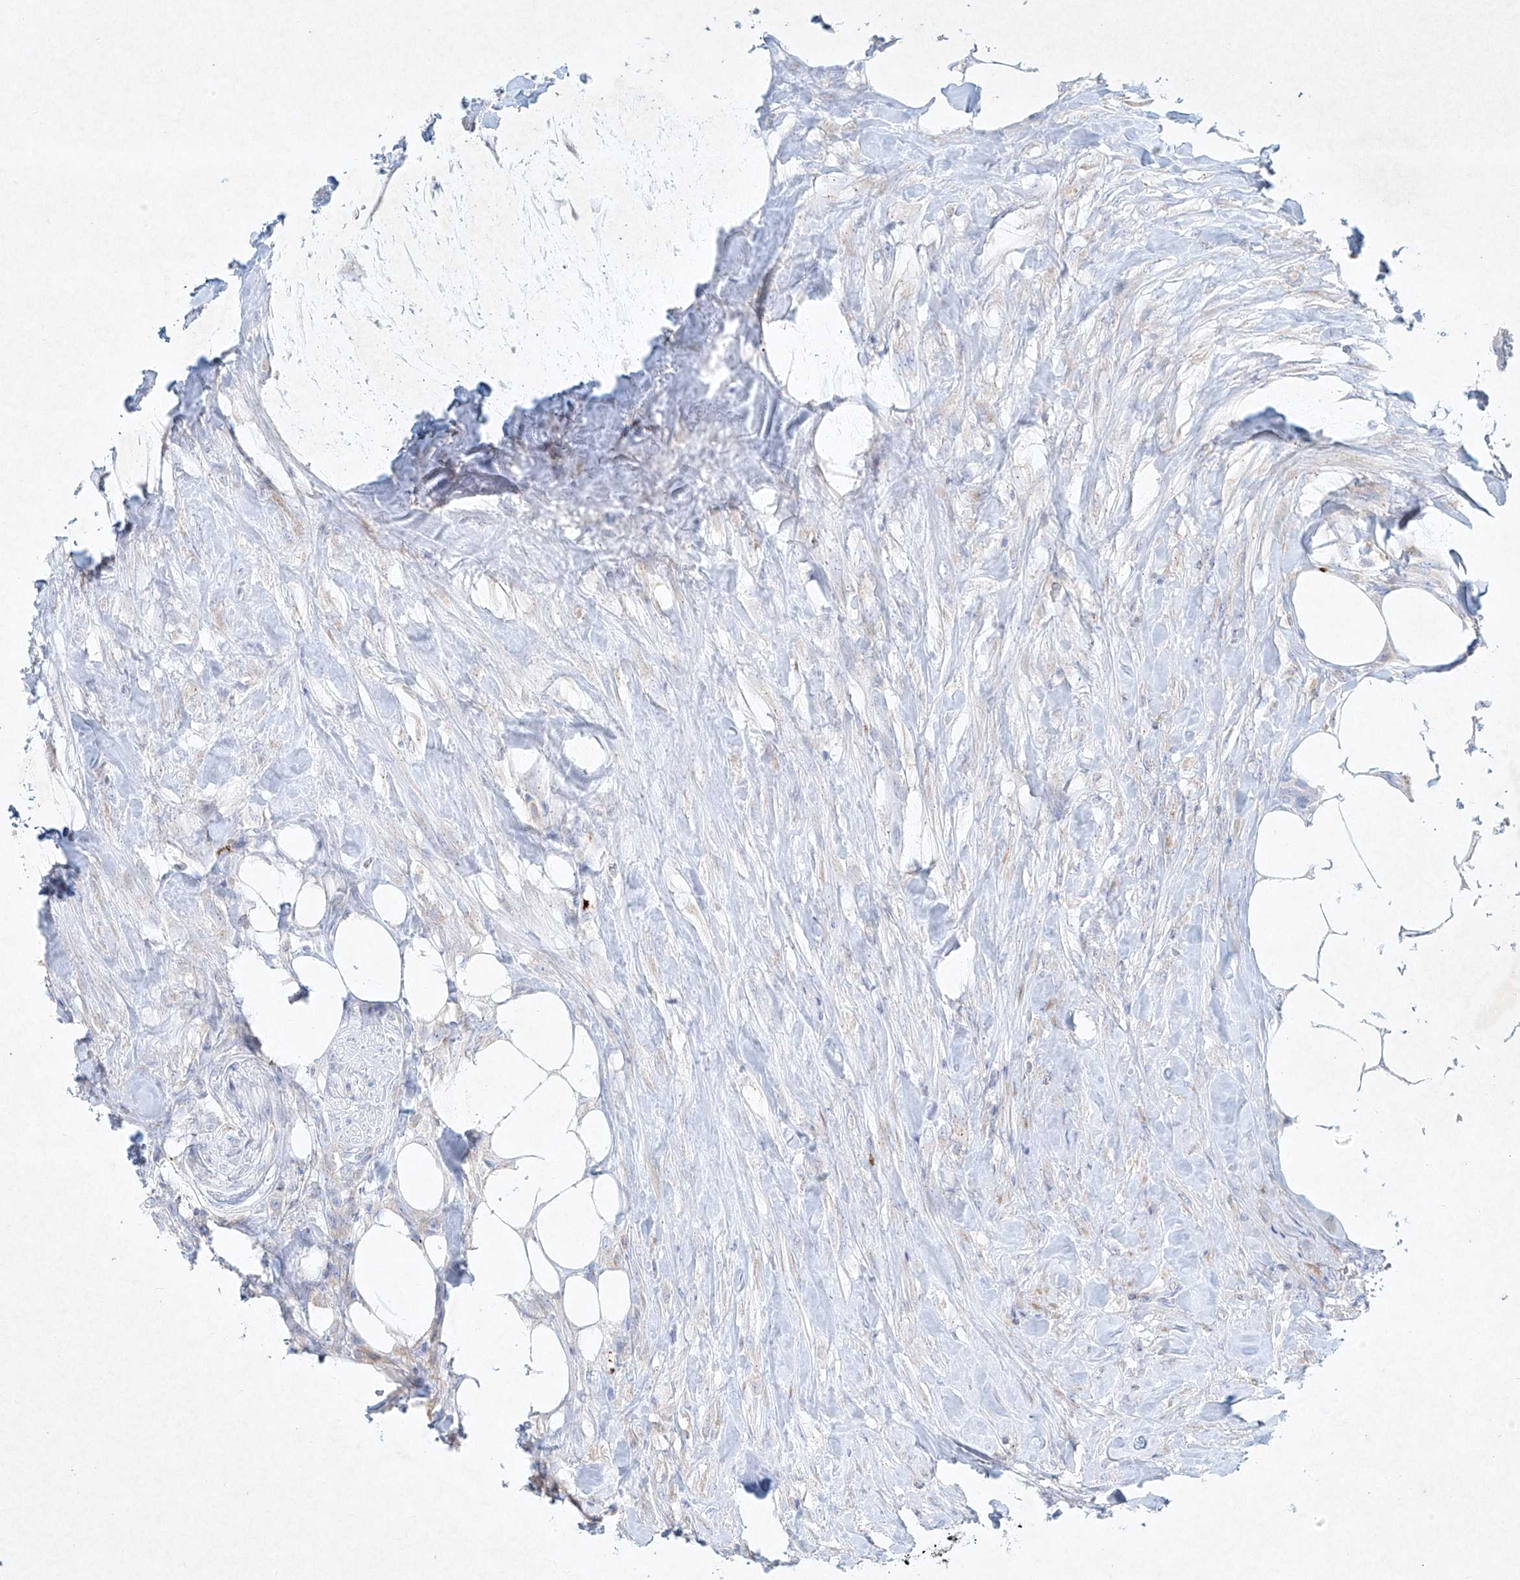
{"staining": {"intensity": "negative", "quantity": "none", "location": "none"}, "tissue": "urothelial cancer", "cell_type": "Tumor cells", "image_type": "cancer", "snomed": [{"axis": "morphology", "description": "Urothelial carcinoma, High grade"}, {"axis": "topography", "description": "Urinary bladder"}], "caption": "Protein analysis of urothelial carcinoma (high-grade) displays no significant expression in tumor cells.", "gene": "PLEK", "patient": {"sex": "male", "age": 35}}